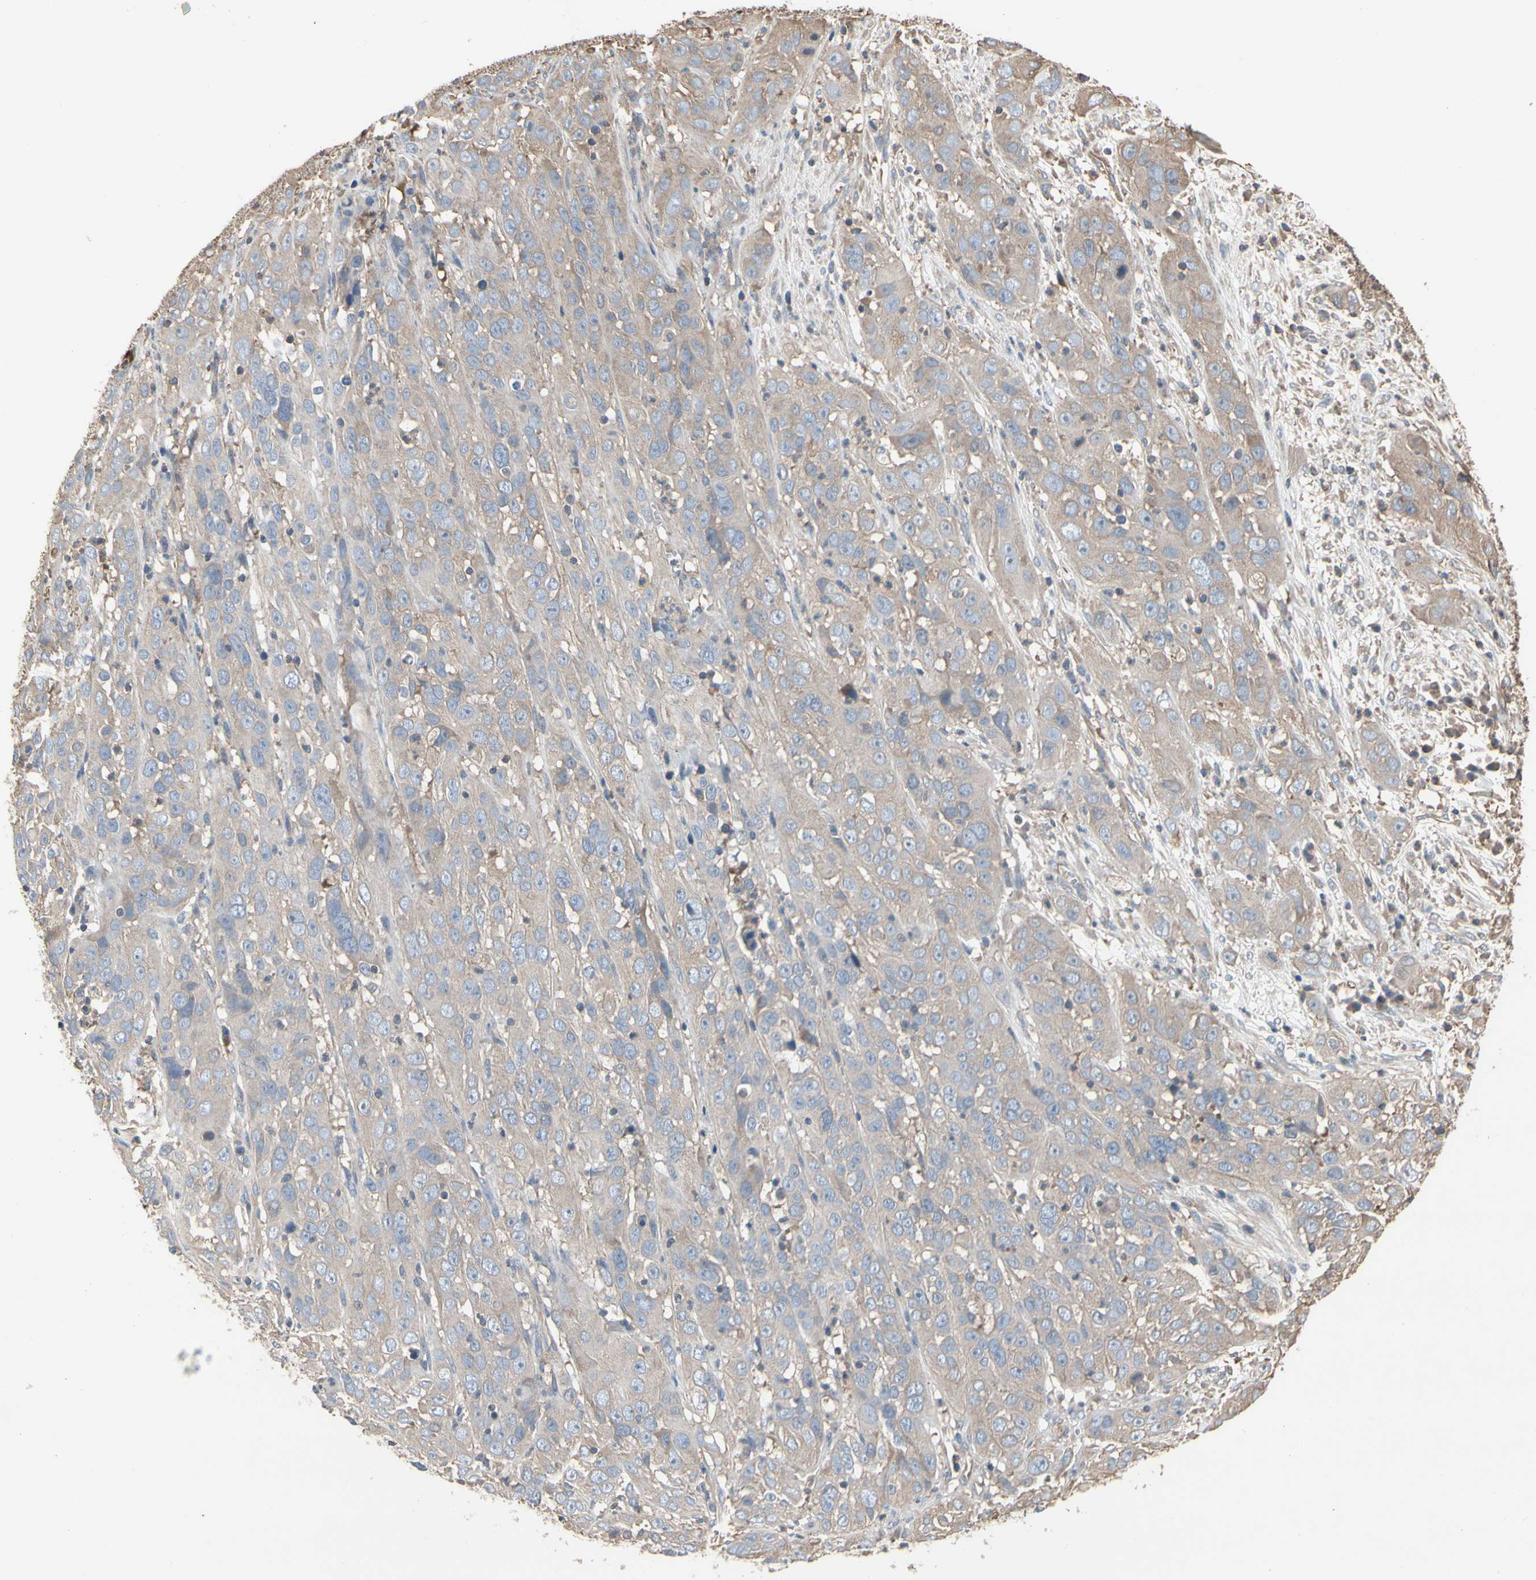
{"staining": {"intensity": "weak", "quantity": ">75%", "location": "cytoplasmic/membranous"}, "tissue": "cervical cancer", "cell_type": "Tumor cells", "image_type": "cancer", "snomed": [{"axis": "morphology", "description": "Squamous cell carcinoma, NOS"}, {"axis": "topography", "description": "Cervix"}], "caption": "An image showing weak cytoplasmic/membranous expression in approximately >75% of tumor cells in cervical cancer (squamous cell carcinoma), as visualized by brown immunohistochemical staining.", "gene": "PDZK1", "patient": {"sex": "female", "age": 32}}